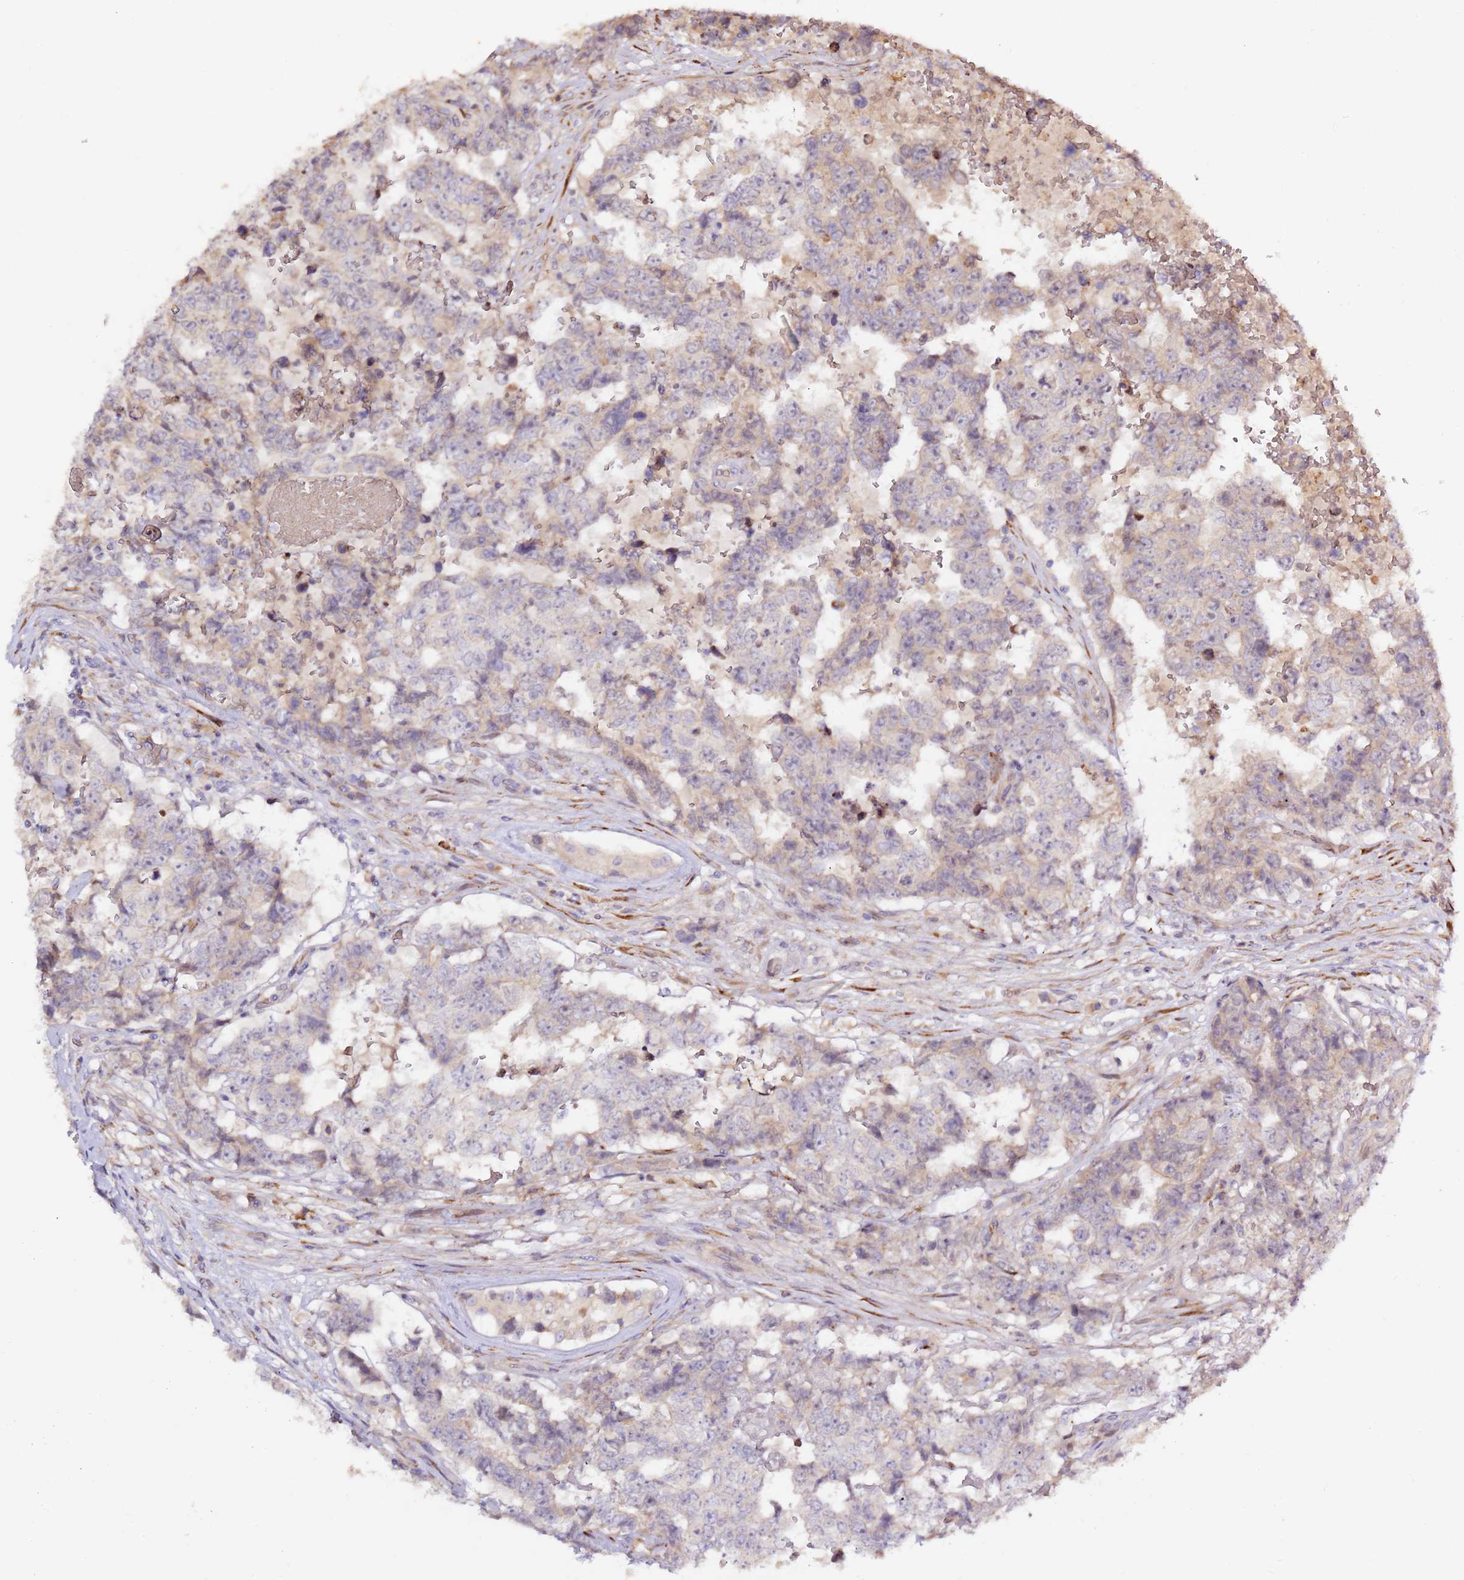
{"staining": {"intensity": "negative", "quantity": "none", "location": "none"}, "tissue": "testis cancer", "cell_type": "Tumor cells", "image_type": "cancer", "snomed": [{"axis": "morphology", "description": "Normal tissue, NOS"}, {"axis": "morphology", "description": "Carcinoma, Embryonal, NOS"}, {"axis": "topography", "description": "Testis"}, {"axis": "topography", "description": "Epididymis"}], "caption": "Tumor cells show no significant staining in embryonal carcinoma (testis). Nuclei are stained in blue.", "gene": "HSD17B7", "patient": {"sex": "male", "age": 25}}